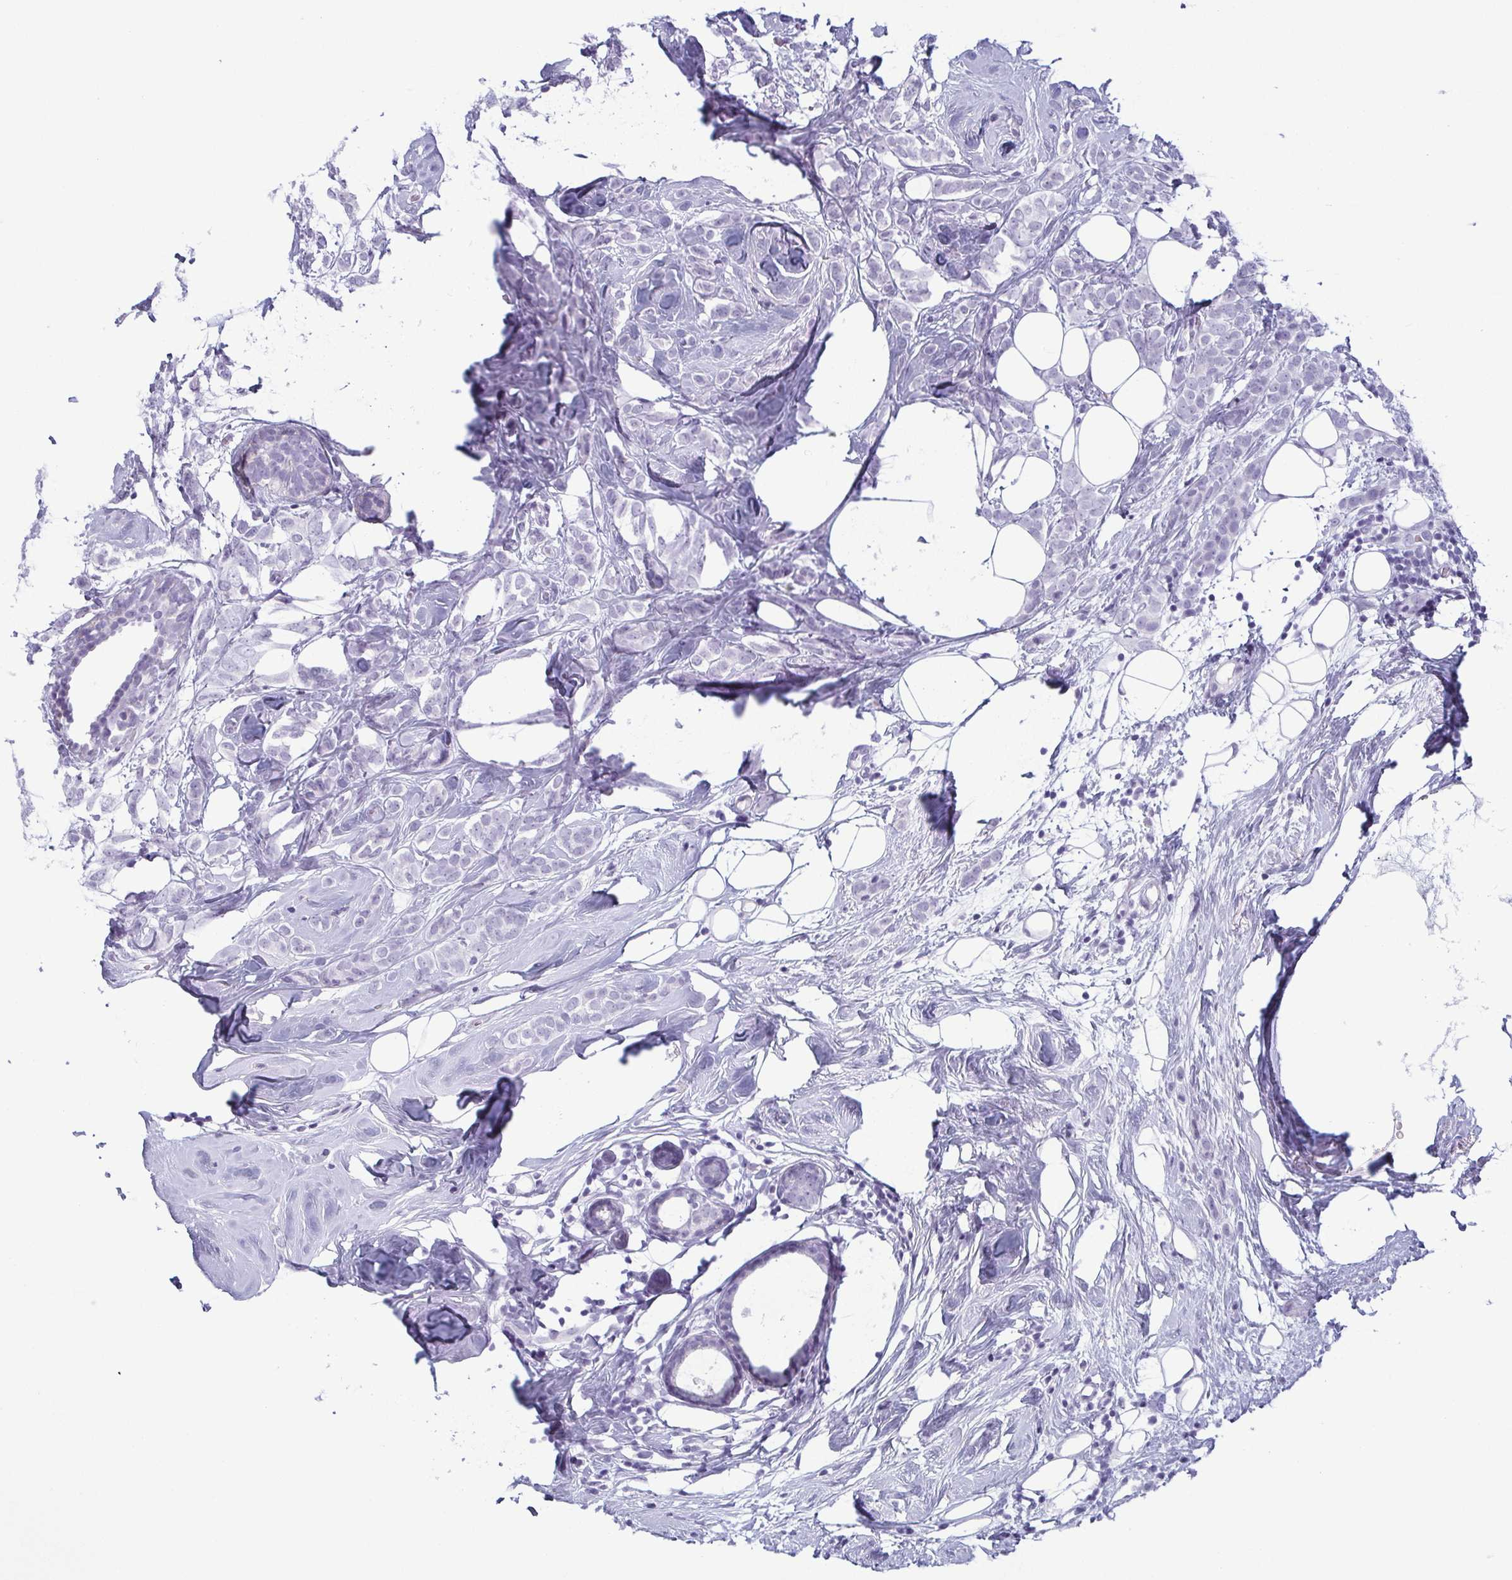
{"staining": {"intensity": "negative", "quantity": "none", "location": "none"}, "tissue": "breast cancer", "cell_type": "Tumor cells", "image_type": "cancer", "snomed": [{"axis": "morphology", "description": "Lobular carcinoma"}, {"axis": "topography", "description": "Breast"}], "caption": "This is an immunohistochemistry (IHC) micrograph of breast lobular carcinoma. There is no expression in tumor cells.", "gene": "KRT78", "patient": {"sex": "female", "age": 49}}